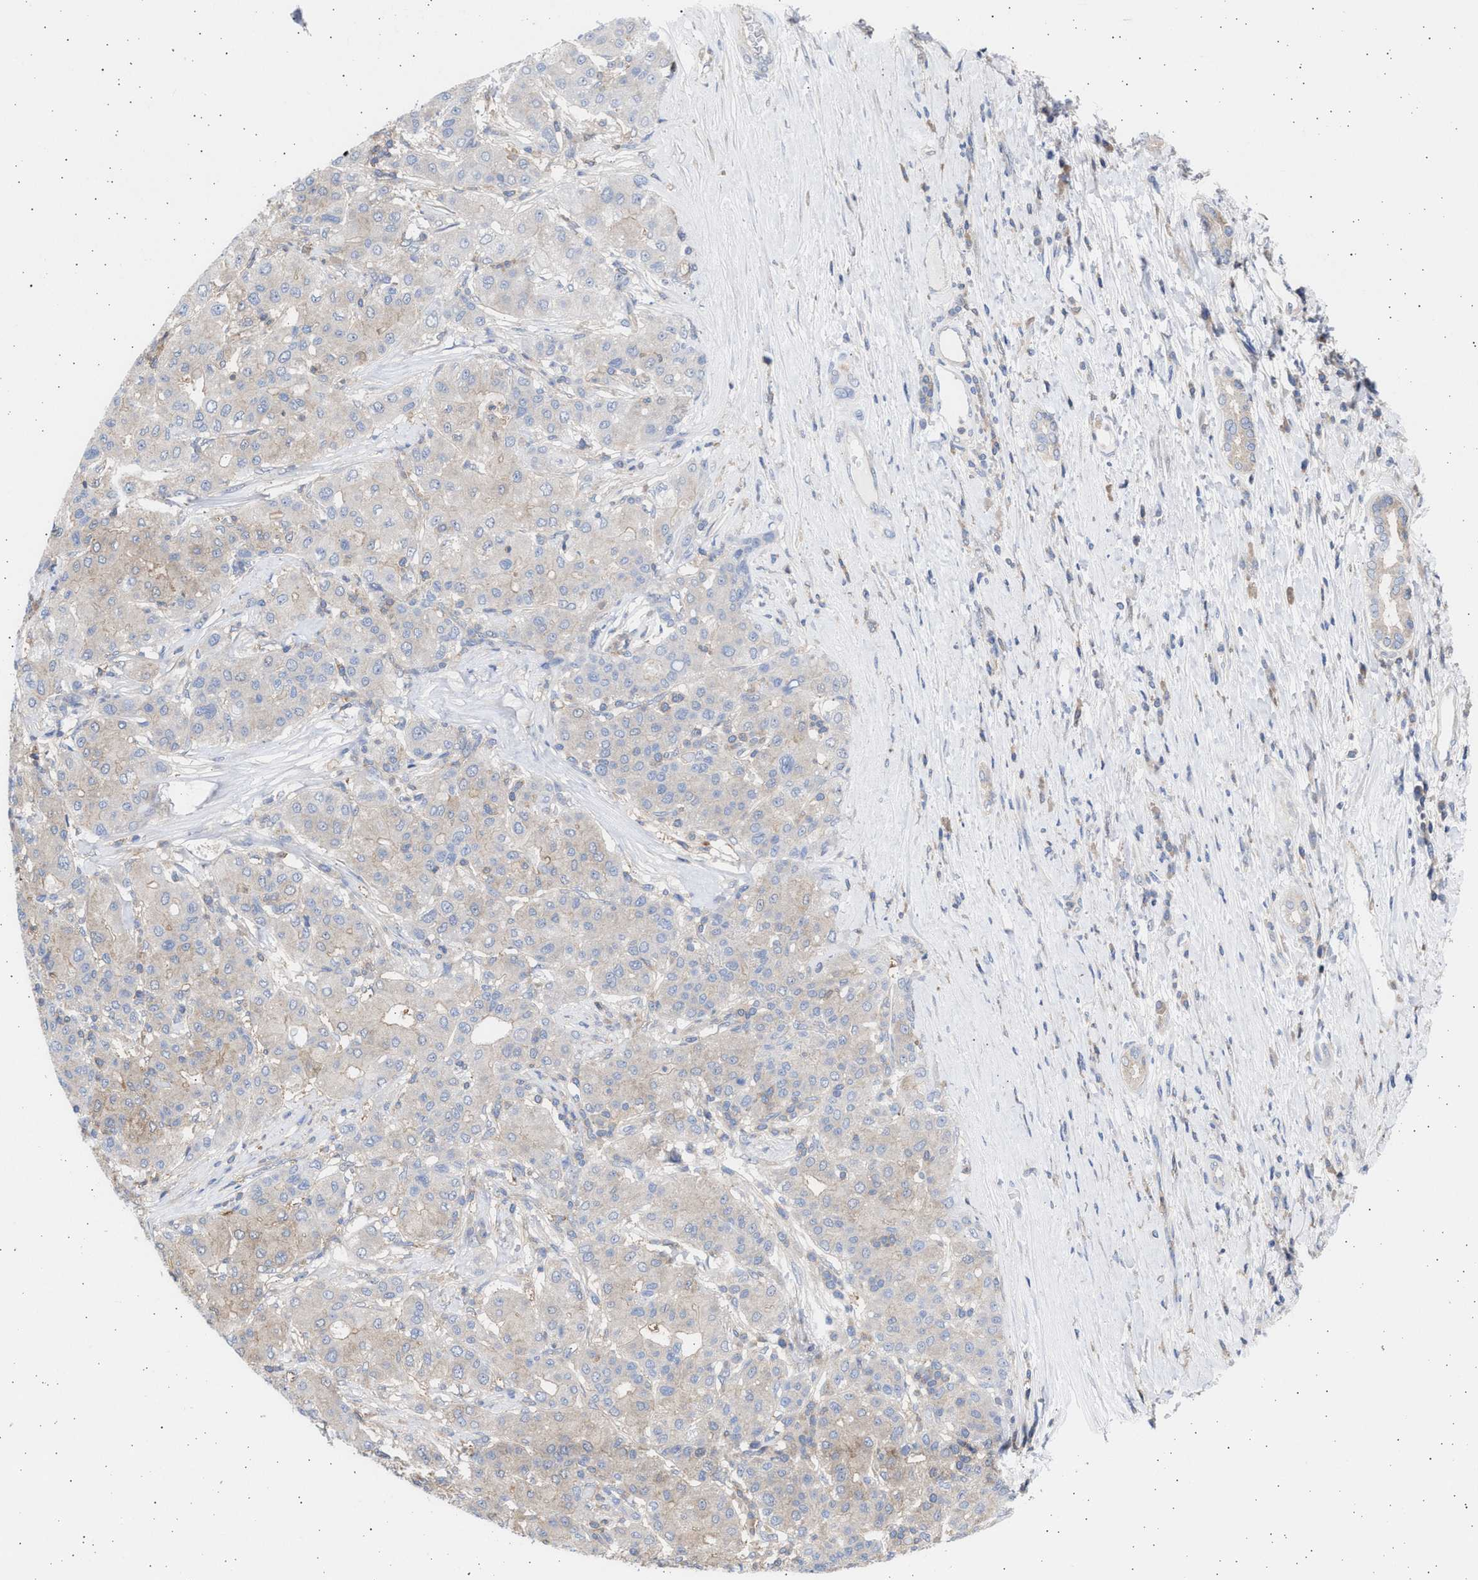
{"staining": {"intensity": "weak", "quantity": "<25%", "location": "cytoplasmic/membranous"}, "tissue": "liver cancer", "cell_type": "Tumor cells", "image_type": "cancer", "snomed": [{"axis": "morphology", "description": "Carcinoma, Hepatocellular, NOS"}, {"axis": "topography", "description": "Liver"}], "caption": "Tumor cells are negative for protein expression in human hepatocellular carcinoma (liver).", "gene": "ALDOC", "patient": {"sex": "male", "age": 65}}